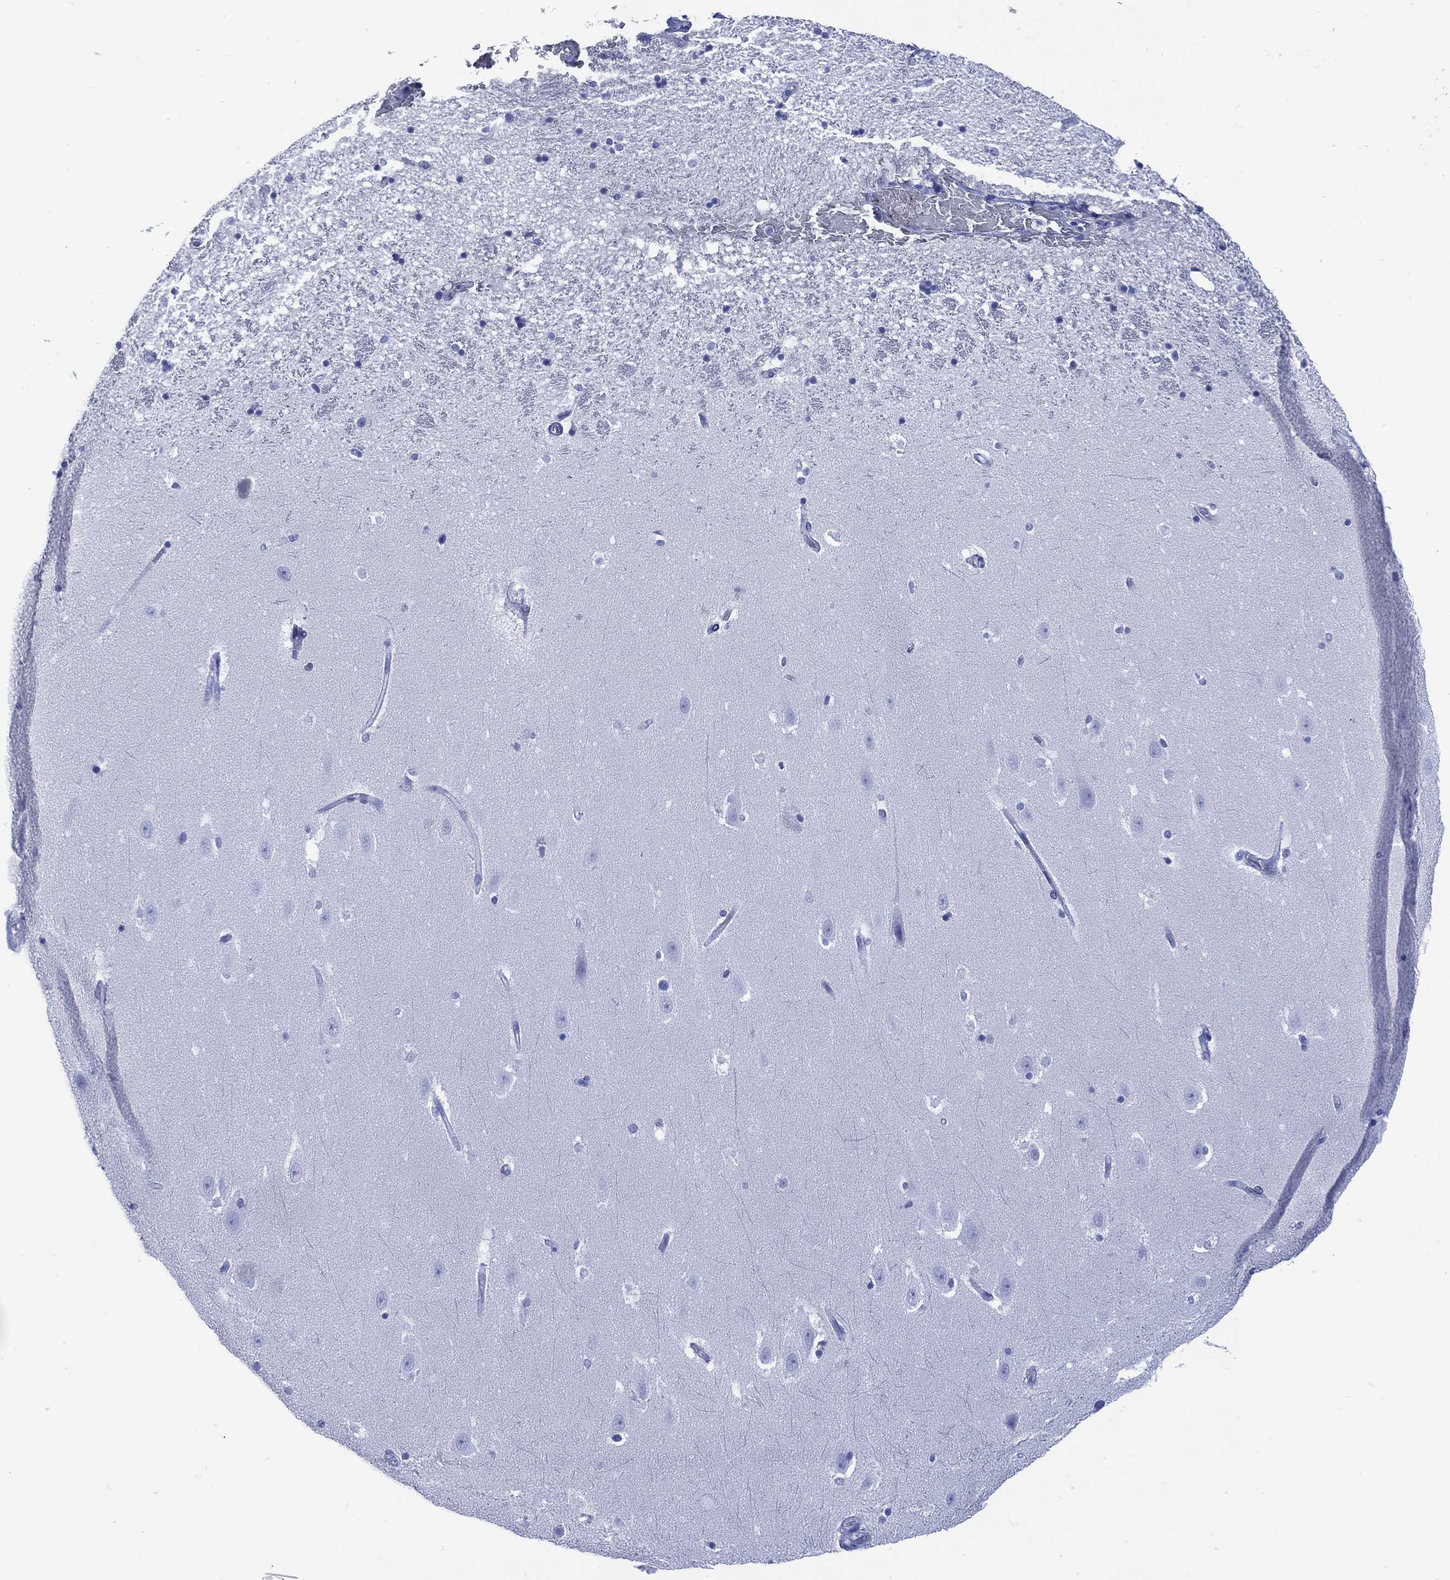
{"staining": {"intensity": "negative", "quantity": "none", "location": "none"}, "tissue": "hippocampus", "cell_type": "Glial cells", "image_type": "normal", "snomed": [{"axis": "morphology", "description": "Normal tissue, NOS"}, {"axis": "topography", "description": "Hippocampus"}], "caption": "The photomicrograph shows no staining of glial cells in normal hippocampus. (Stains: DAB (3,3'-diaminobenzidine) IHC with hematoxylin counter stain, Microscopy: brightfield microscopy at high magnification).", "gene": "SHCBP1L", "patient": {"sex": "male", "age": 49}}